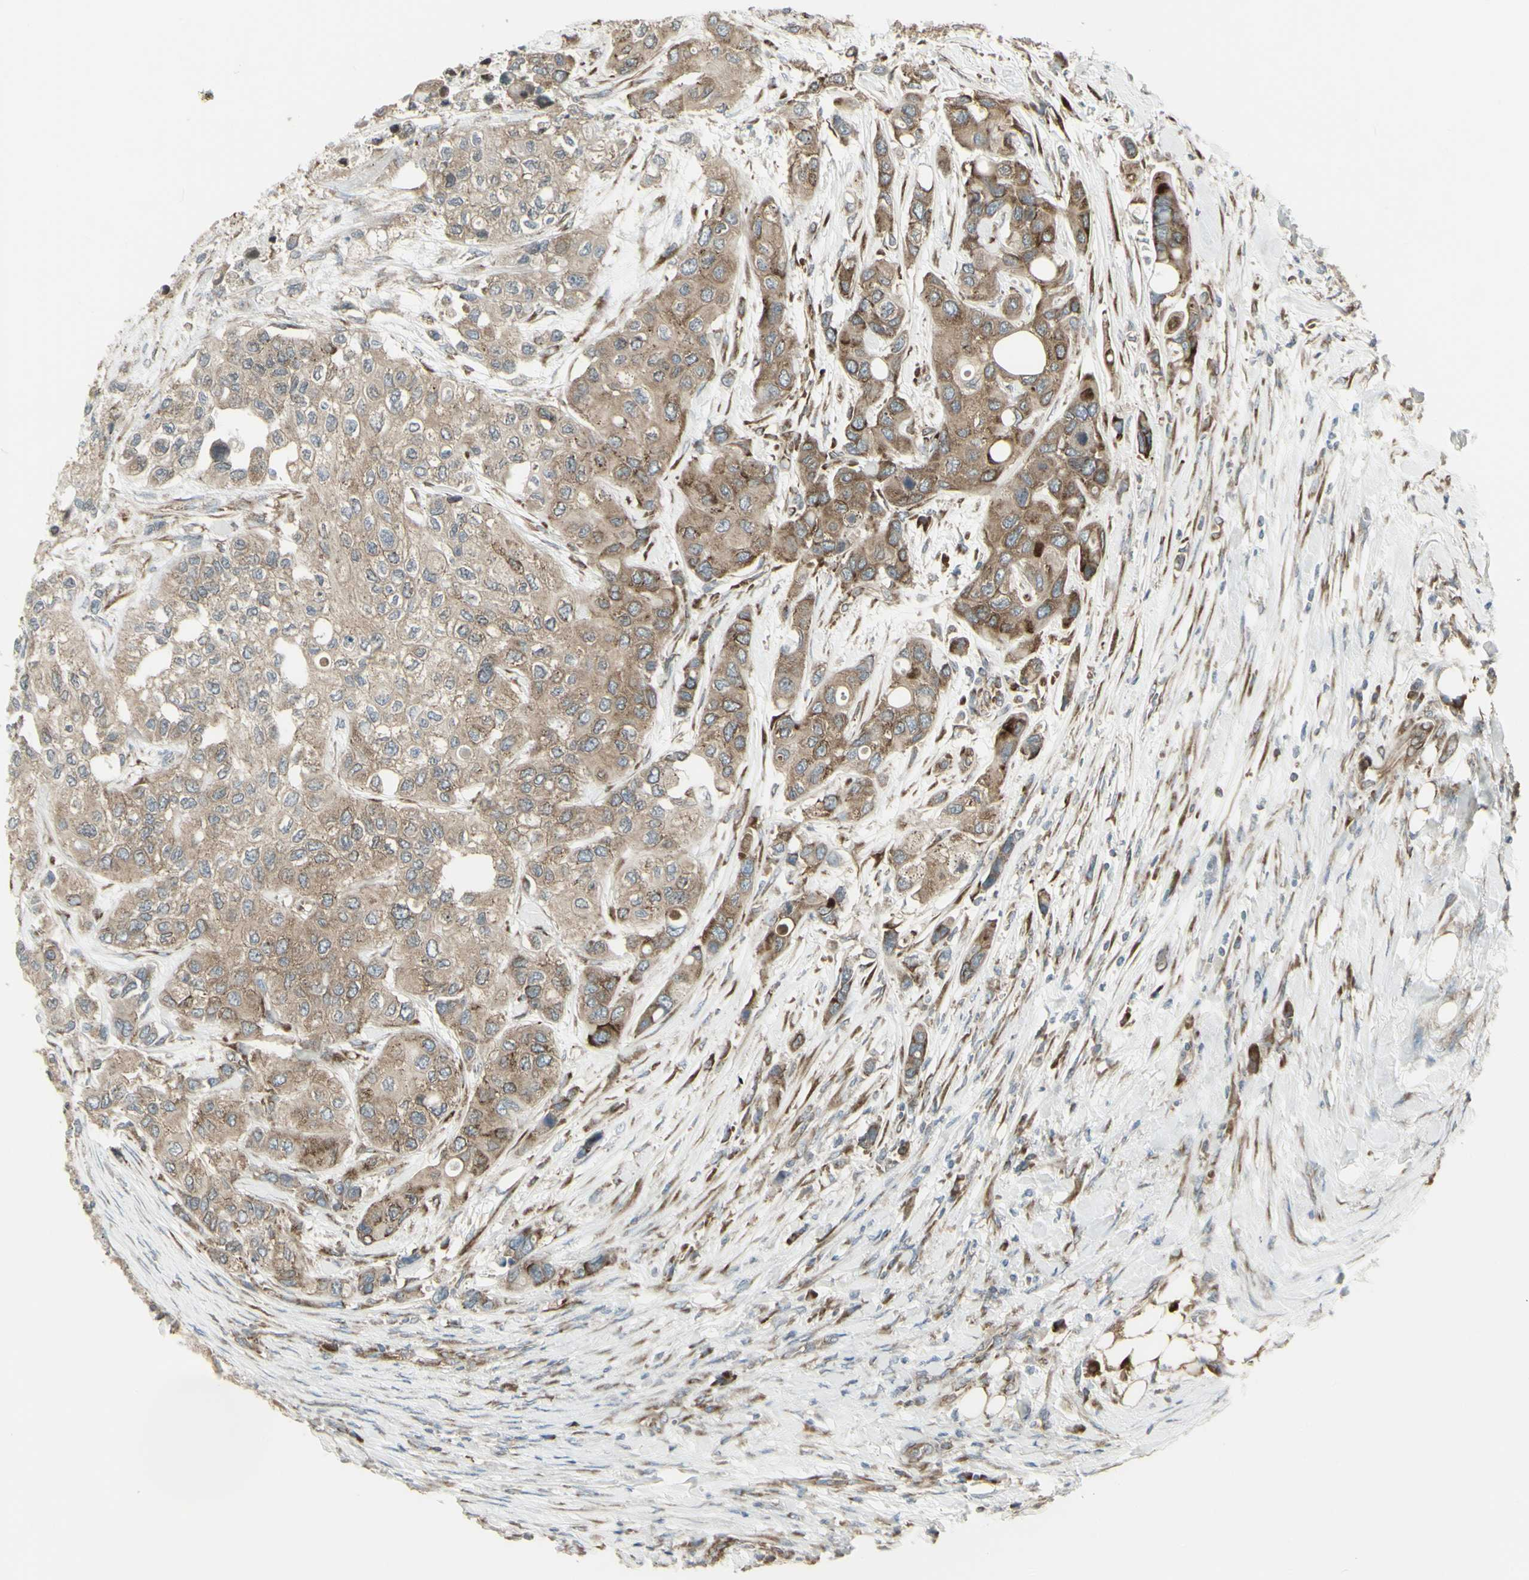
{"staining": {"intensity": "moderate", "quantity": ">75%", "location": "cytoplasmic/membranous"}, "tissue": "urothelial cancer", "cell_type": "Tumor cells", "image_type": "cancer", "snomed": [{"axis": "morphology", "description": "Urothelial carcinoma, High grade"}, {"axis": "topography", "description": "Urinary bladder"}], "caption": "IHC photomicrograph of neoplastic tissue: urothelial carcinoma (high-grade) stained using IHC shows medium levels of moderate protein expression localized specifically in the cytoplasmic/membranous of tumor cells, appearing as a cytoplasmic/membranous brown color.", "gene": "FKBP3", "patient": {"sex": "female", "age": 56}}